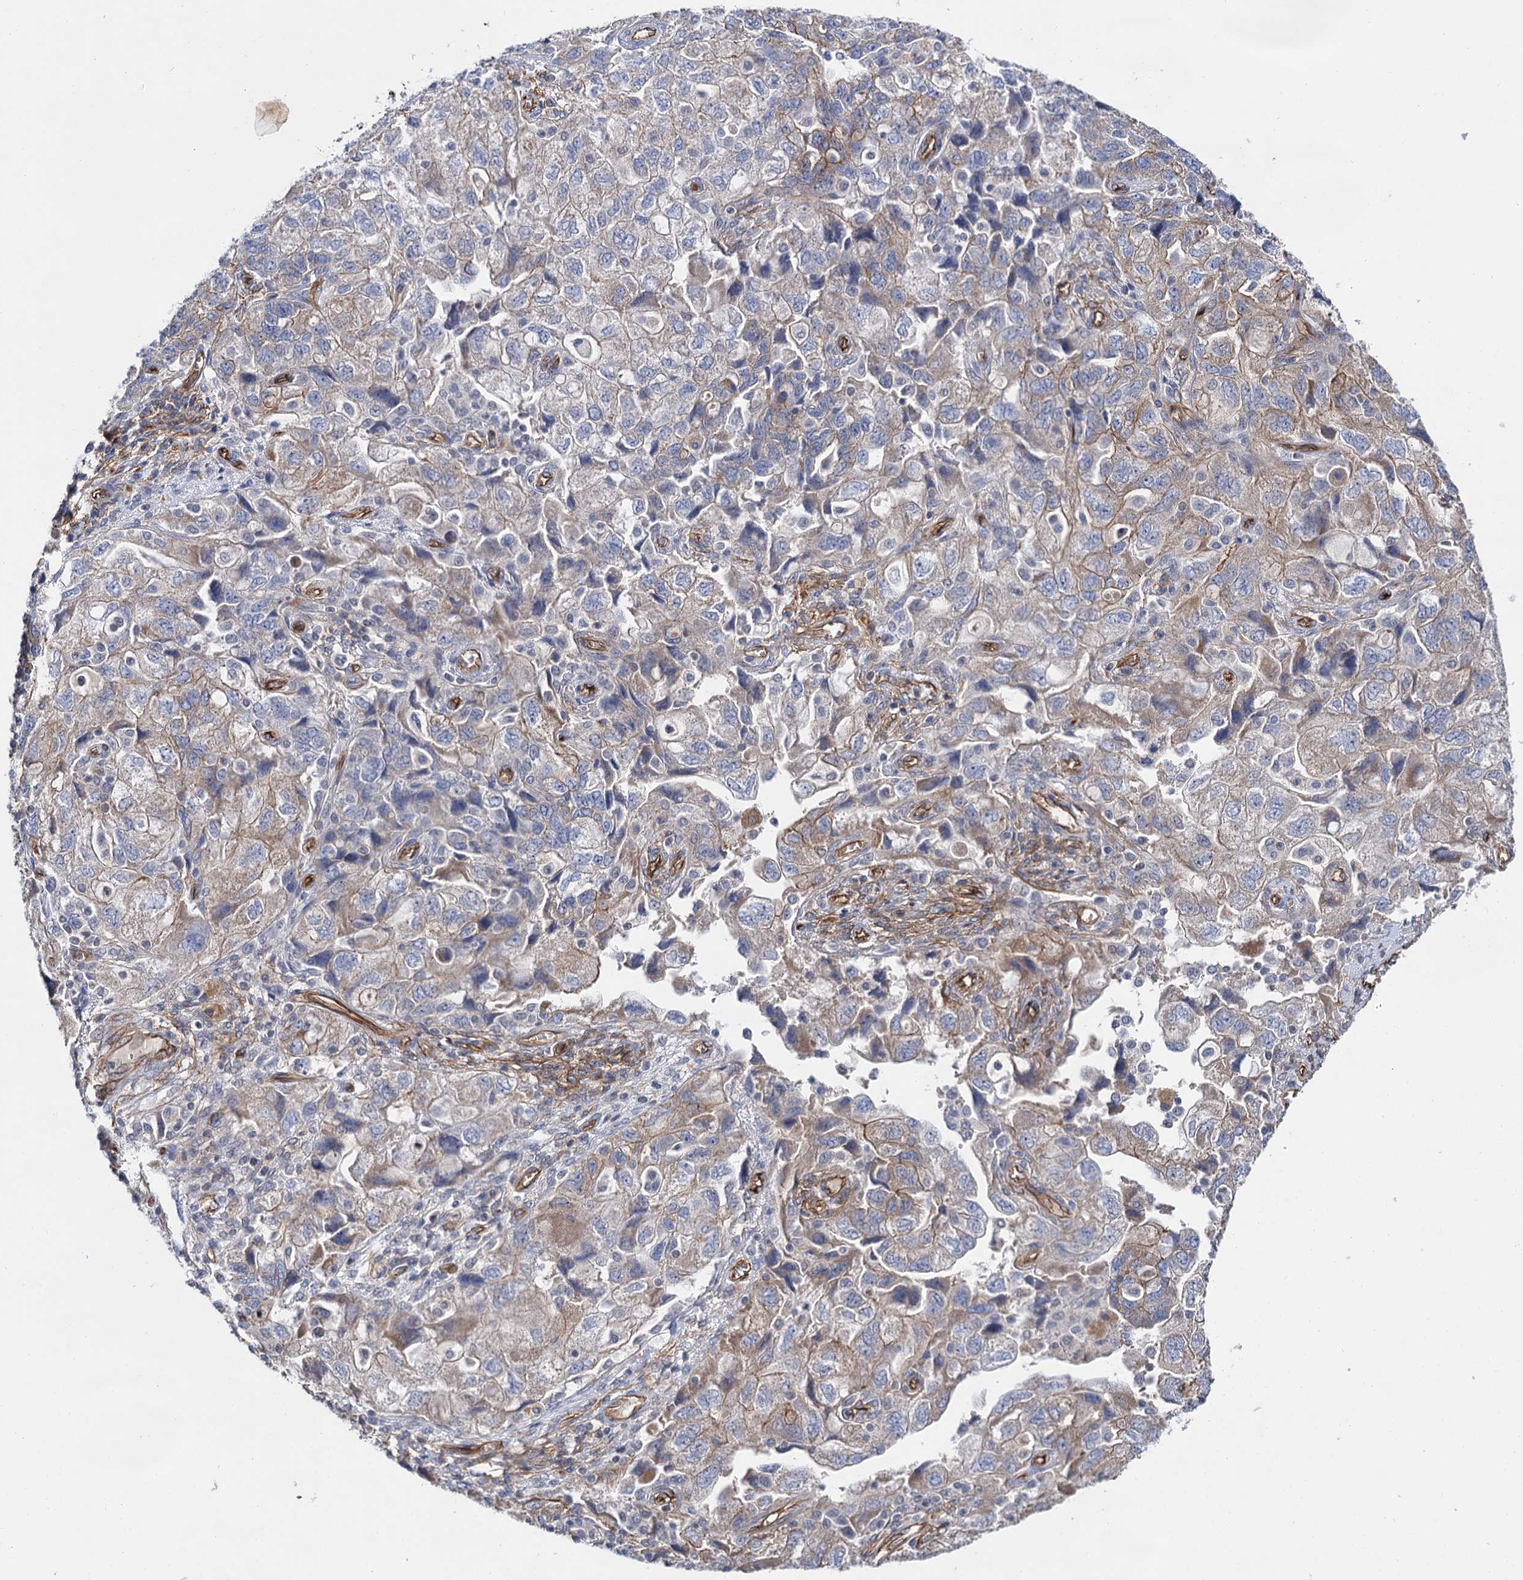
{"staining": {"intensity": "weak", "quantity": "<25%", "location": "cytoplasmic/membranous"}, "tissue": "ovarian cancer", "cell_type": "Tumor cells", "image_type": "cancer", "snomed": [{"axis": "morphology", "description": "Carcinoma, NOS"}, {"axis": "morphology", "description": "Cystadenocarcinoma, serous, NOS"}, {"axis": "topography", "description": "Ovary"}], "caption": "An image of ovarian serous cystadenocarcinoma stained for a protein displays no brown staining in tumor cells.", "gene": "ABLIM1", "patient": {"sex": "female", "age": 69}}